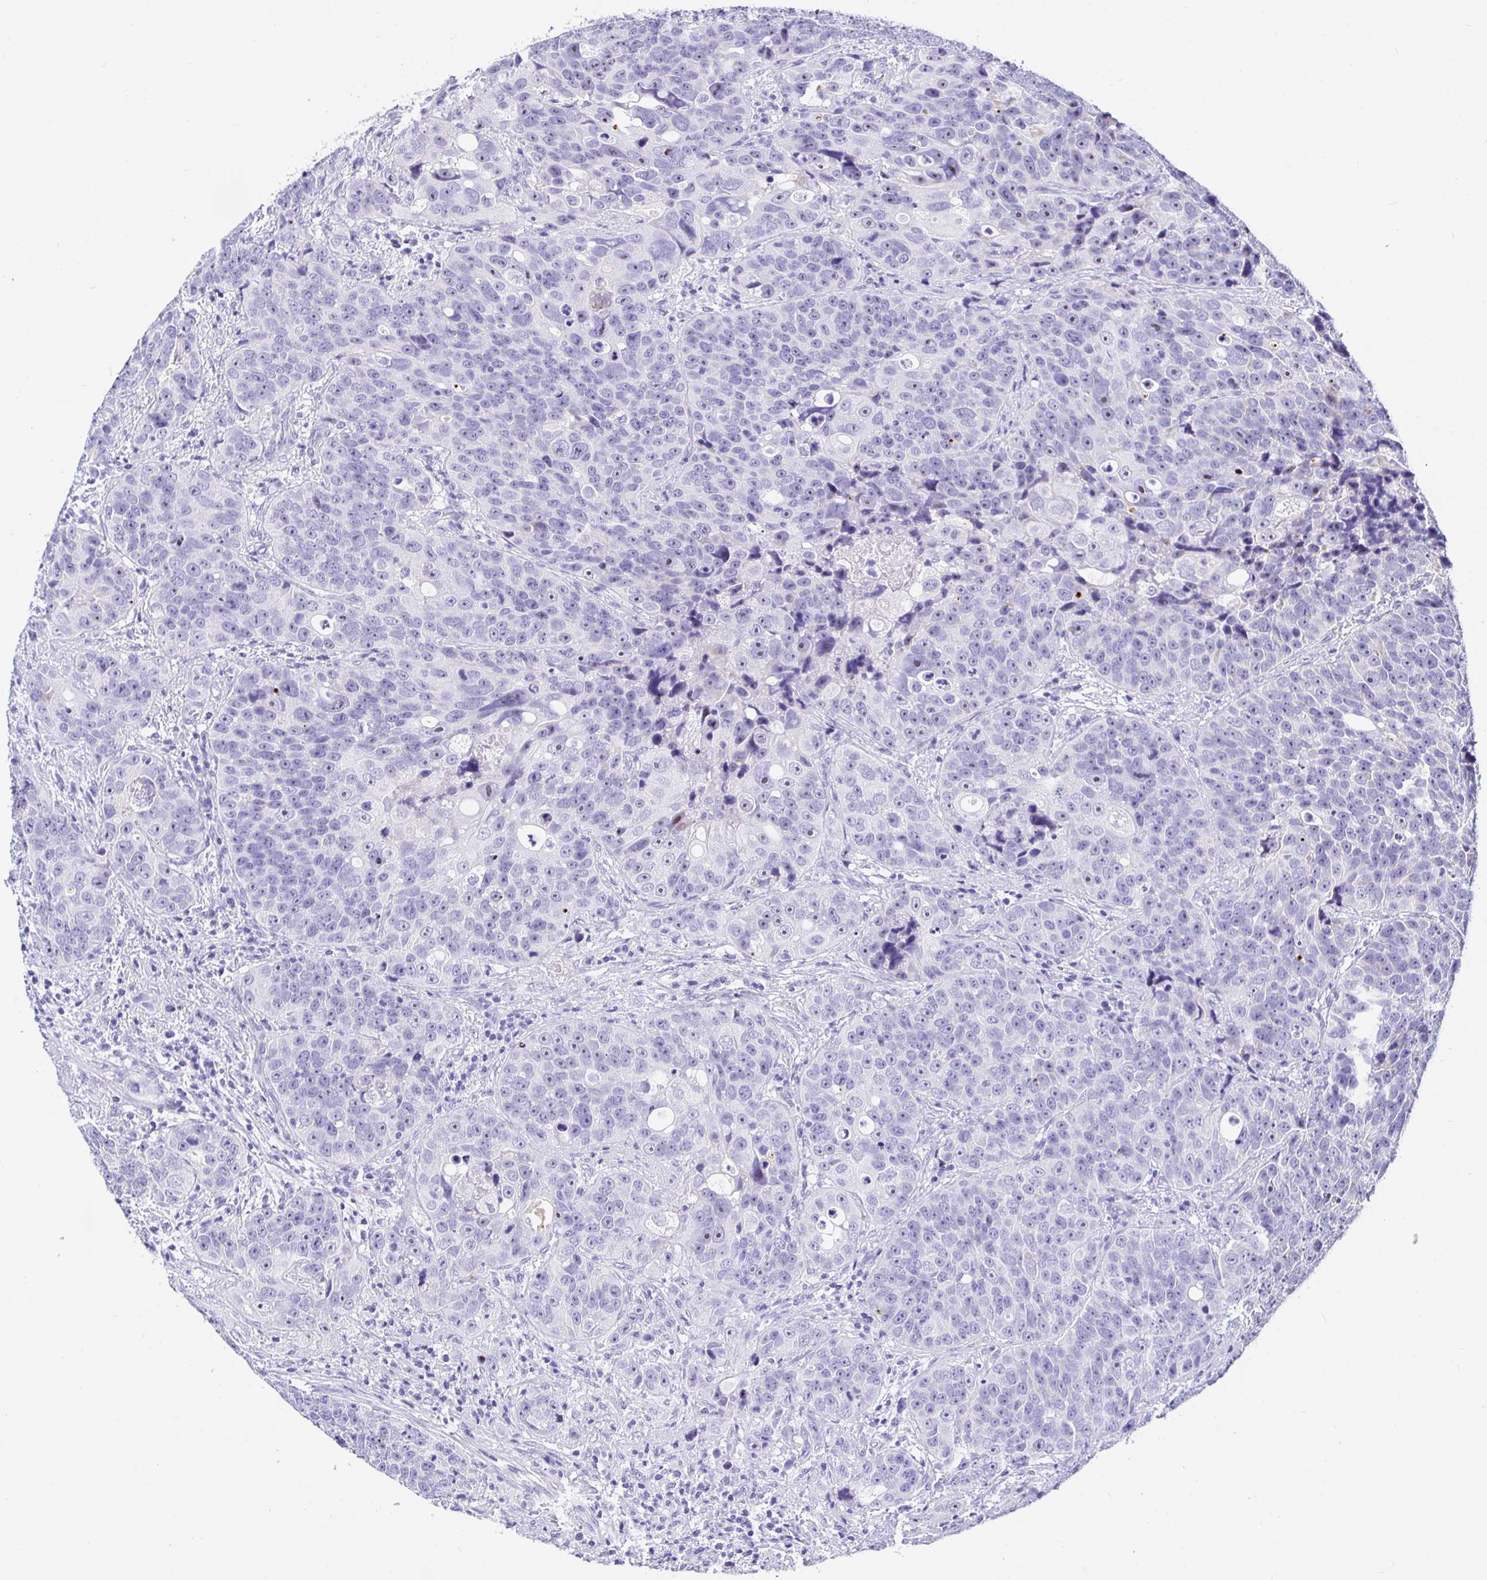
{"staining": {"intensity": "negative", "quantity": "none", "location": "none"}, "tissue": "urothelial cancer", "cell_type": "Tumor cells", "image_type": "cancer", "snomed": [{"axis": "morphology", "description": "Urothelial carcinoma, NOS"}, {"axis": "topography", "description": "Urinary bladder"}], "caption": "Transitional cell carcinoma was stained to show a protein in brown. There is no significant positivity in tumor cells.", "gene": "PRAMEF19", "patient": {"sex": "male", "age": 52}}